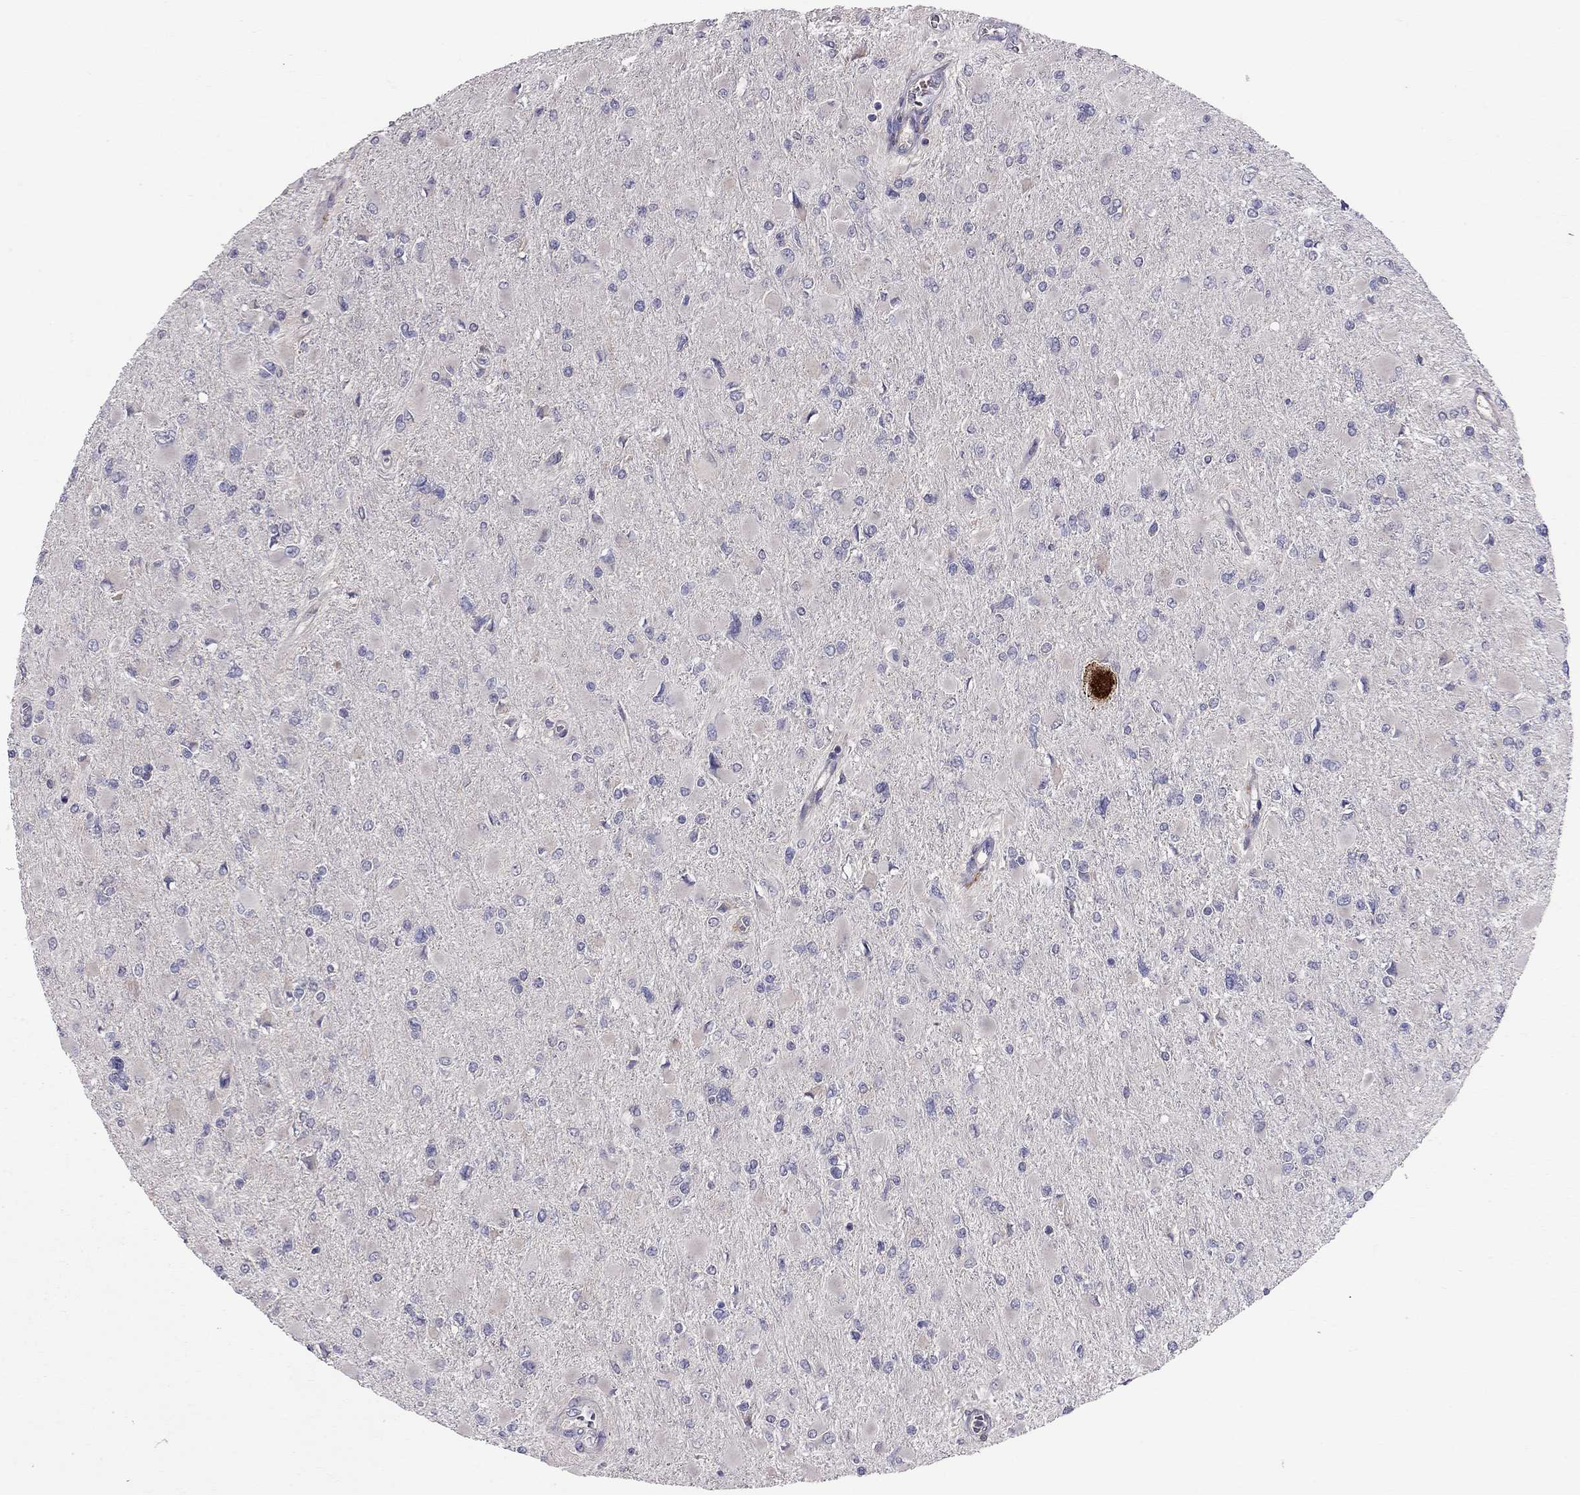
{"staining": {"intensity": "negative", "quantity": "none", "location": "none"}, "tissue": "glioma", "cell_type": "Tumor cells", "image_type": "cancer", "snomed": [{"axis": "morphology", "description": "Glioma, malignant, High grade"}, {"axis": "topography", "description": "Cerebral cortex"}], "caption": "The immunohistochemistry image has no significant staining in tumor cells of glioma tissue. (Brightfield microscopy of DAB immunohistochemistry (IHC) at high magnification).", "gene": "PIK3CG", "patient": {"sex": "female", "age": 36}}